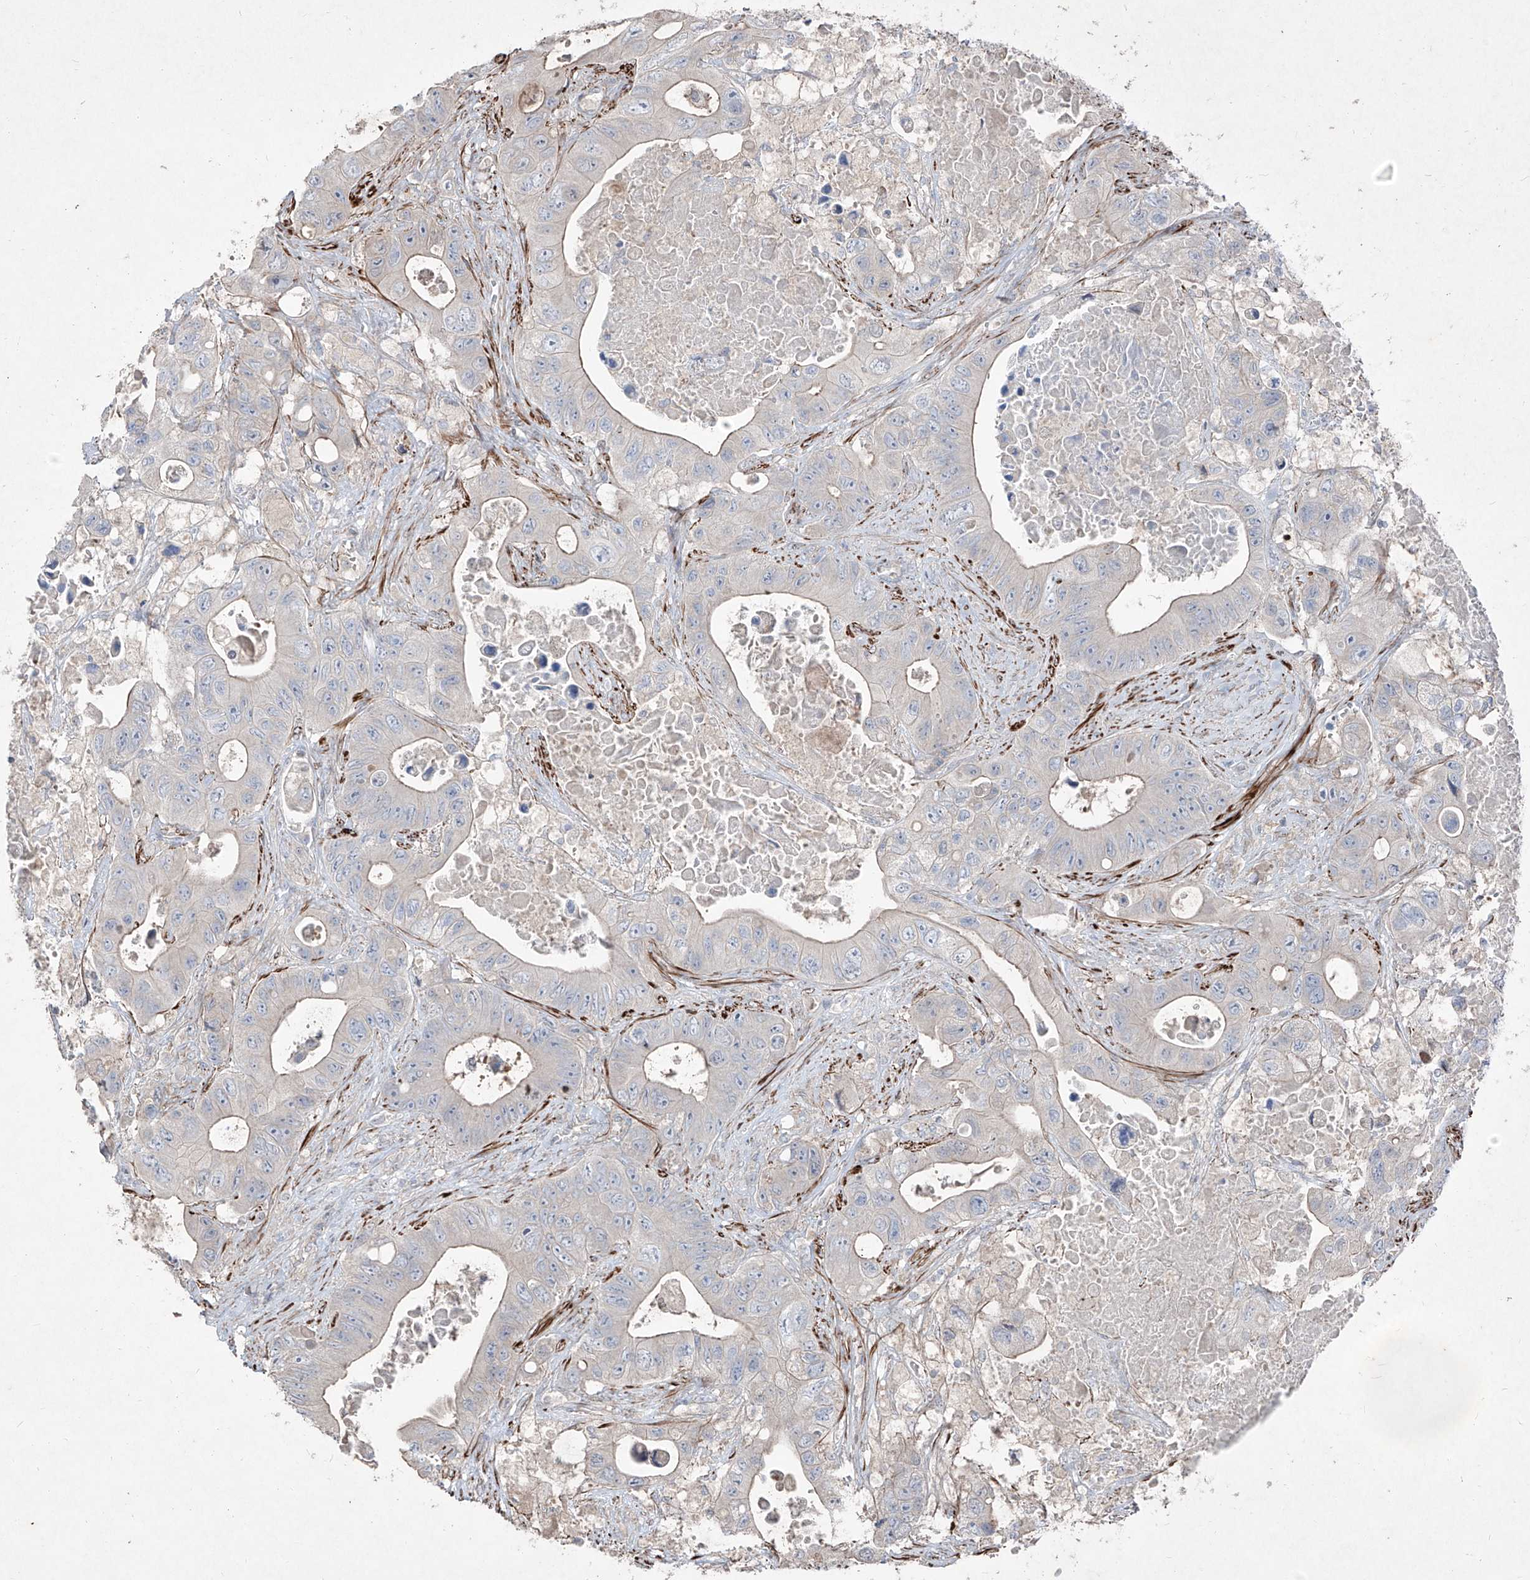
{"staining": {"intensity": "negative", "quantity": "none", "location": "none"}, "tissue": "colorectal cancer", "cell_type": "Tumor cells", "image_type": "cancer", "snomed": [{"axis": "morphology", "description": "Adenocarcinoma, NOS"}, {"axis": "topography", "description": "Colon"}], "caption": "Immunohistochemical staining of human colorectal cancer (adenocarcinoma) reveals no significant positivity in tumor cells. The staining is performed using DAB (3,3'-diaminobenzidine) brown chromogen with nuclei counter-stained in using hematoxylin.", "gene": "UFD1", "patient": {"sex": "female", "age": 46}}